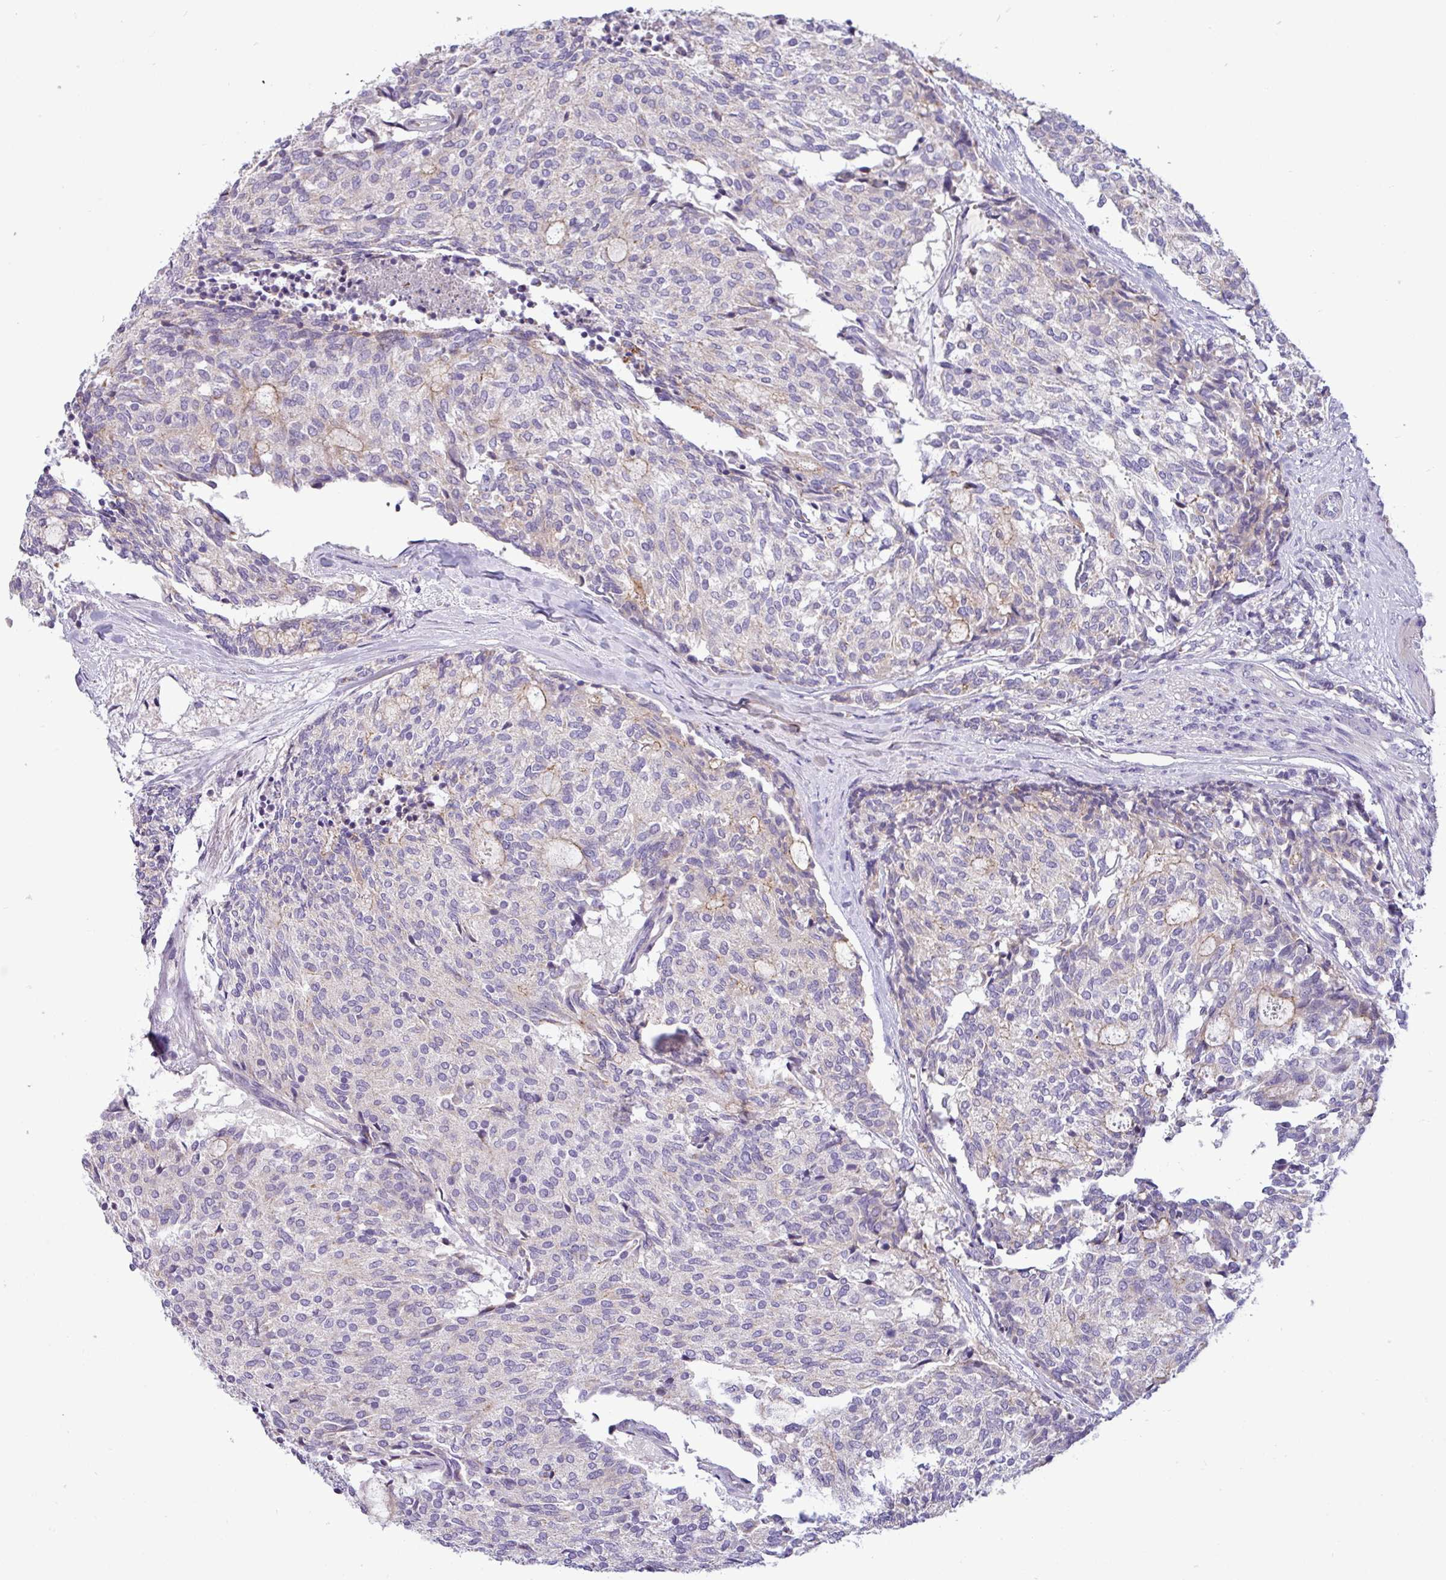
{"staining": {"intensity": "negative", "quantity": "none", "location": "none"}, "tissue": "carcinoid", "cell_type": "Tumor cells", "image_type": "cancer", "snomed": [{"axis": "morphology", "description": "Carcinoid, malignant, NOS"}, {"axis": "topography", "description": "Pancreas"}], "caption": "IHC image of human malignant carcinoid stained for a protein (brown), which reveals no staining in tumor cells.", "gene": "ACAP3", "patient": {"sex": "female", "age": 54}}